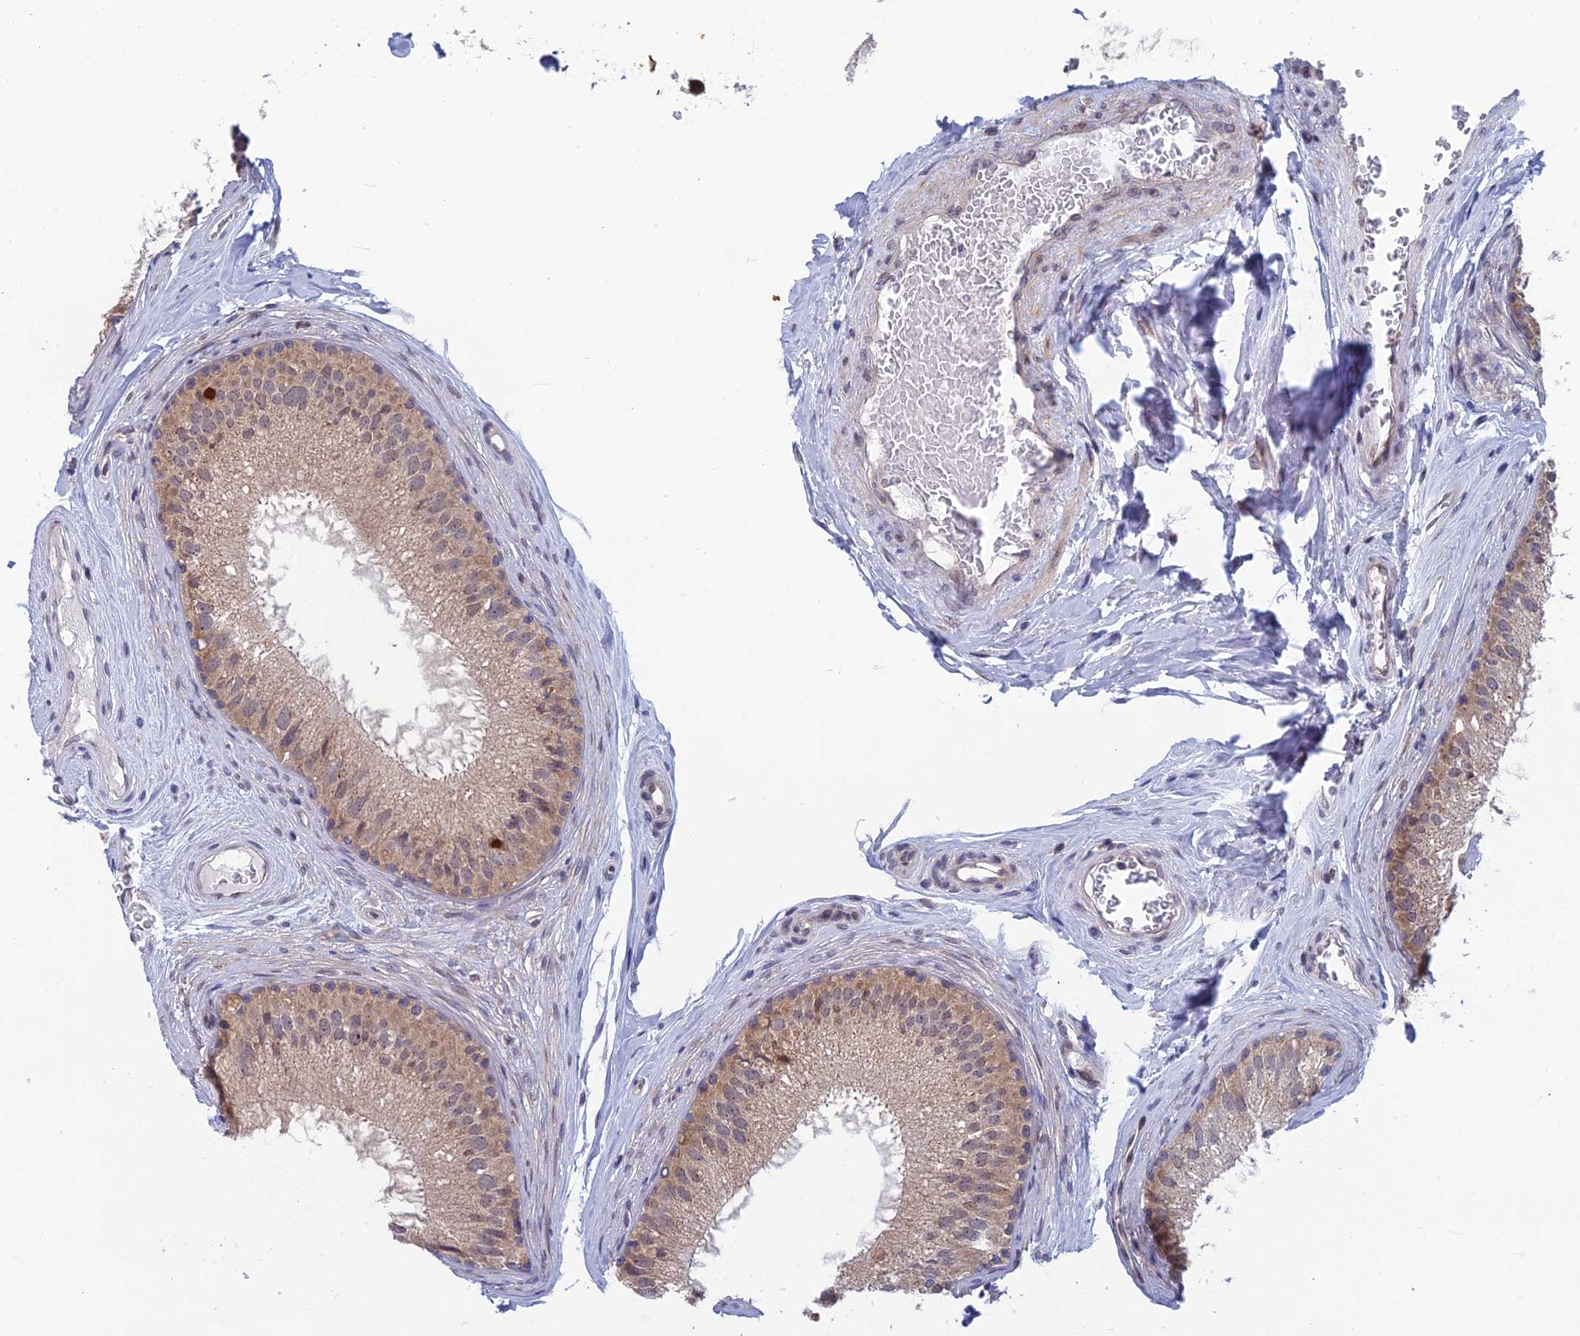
{"staining": {"intensity": "weak", "quantity": "25%-75%", "location": "cytoplasmic/membranous,nuclear"}, "tissue": "epididymis", "cell_type": "Glandular cells", "image_type": "normal", "snomed": [{"axis": "morphology", "description": "Normal tissue, NOS"}, {"axis": "topography", "description": "Epididymis"}], "caption": "Epididymis stained with a protein marker demonstrates weak staining in glandular cells.", "gene": "SRA1", "patient": {"sex": "male", "age": 33}}